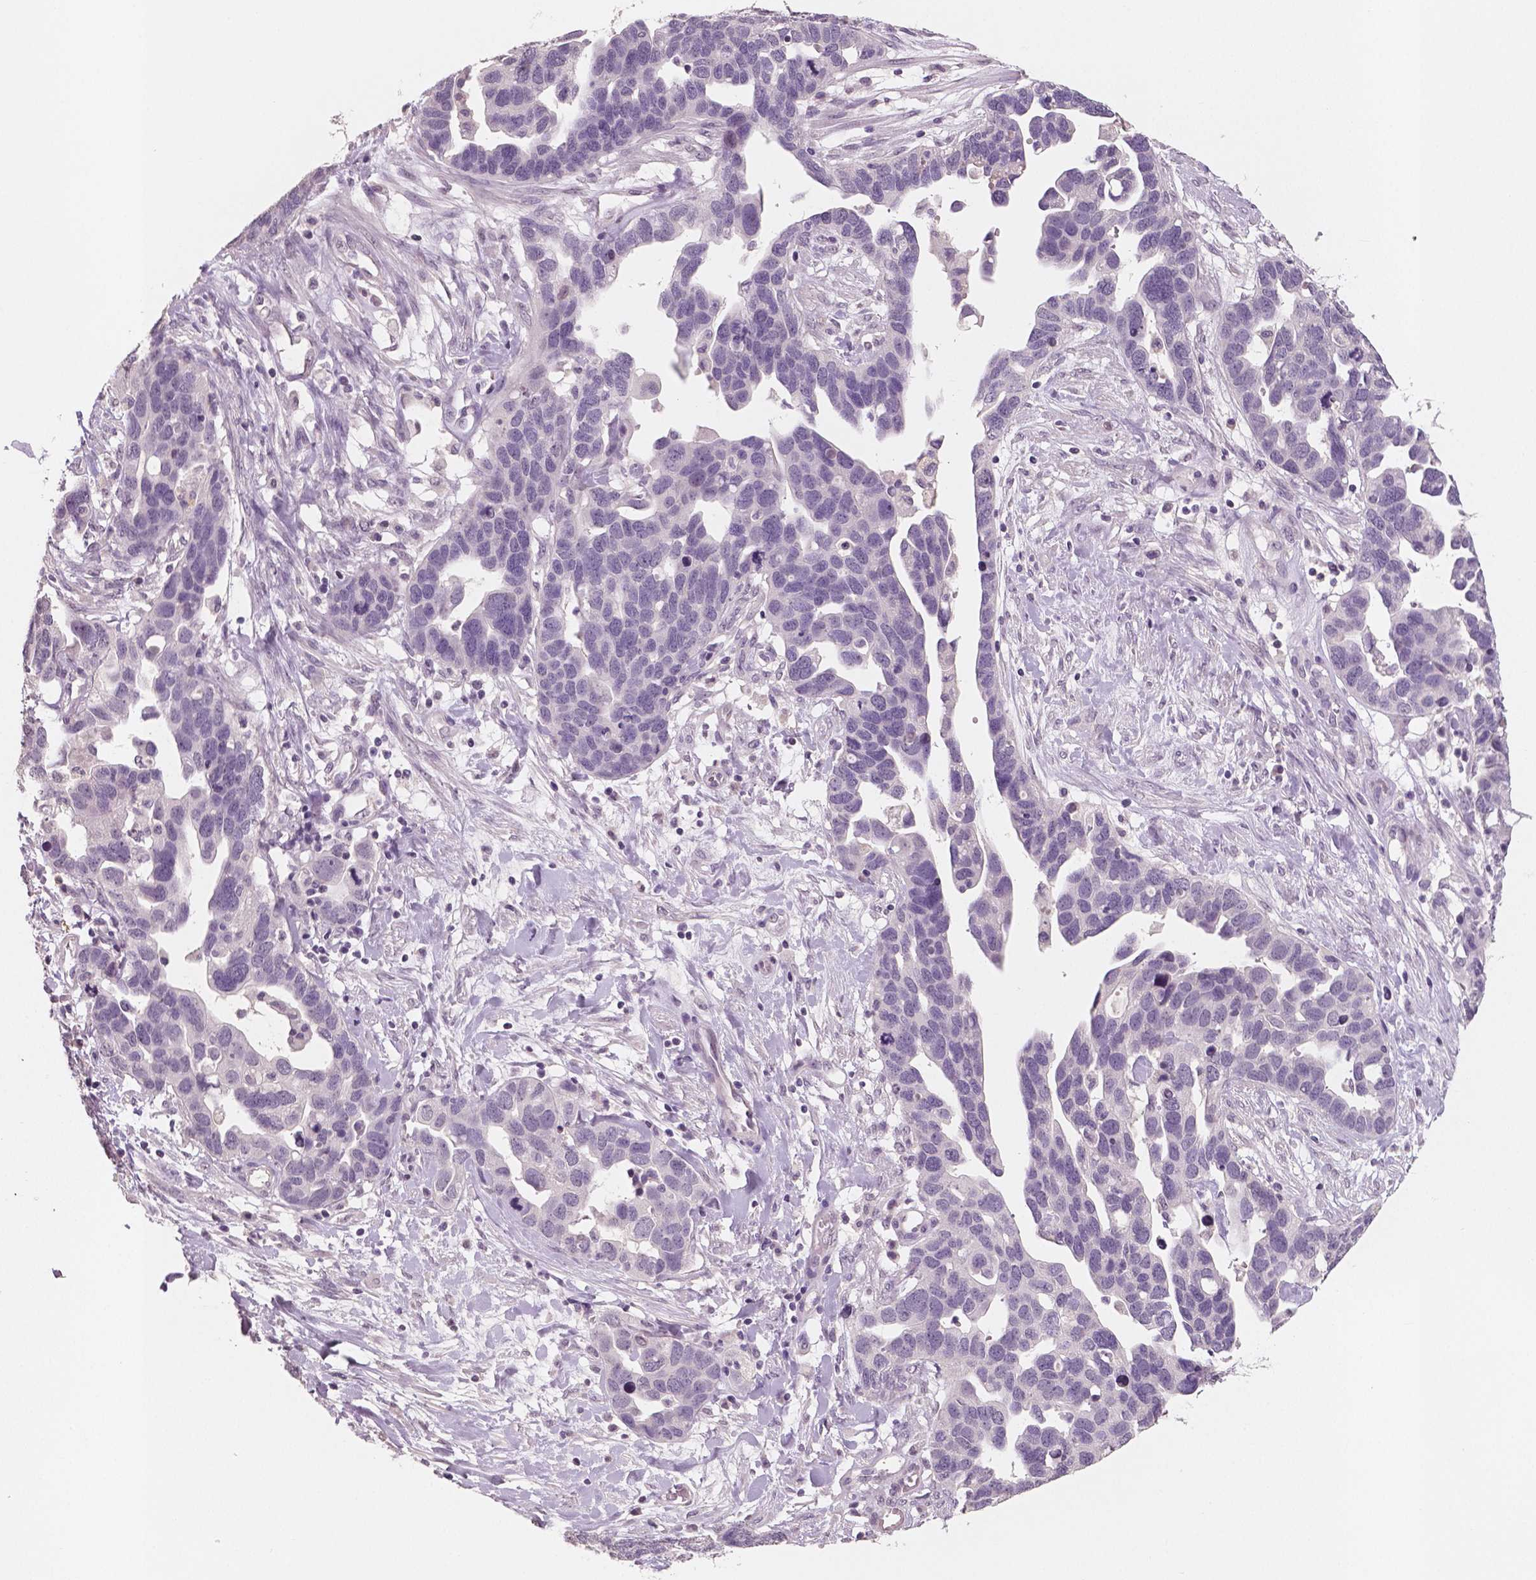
{"staining": {"intensity": "negative", "quantity": "none", "location": "none"}, "tissue": "ovarian cancer", "cell_type": "Tumor cells", "image_type": "cancer", "snomed": [{"axis": "morphology", "description": "Cystadenocarcinoma, serous, NOS"}, {"axis": "topography", "description": "Ovary"}], "caption": "The histopathology image displays no significant expression in tumor cells of ovarian serous cystadenocarcinoma.", "gene": "KIT", "patient": {"sex": "female", "age": 54}}